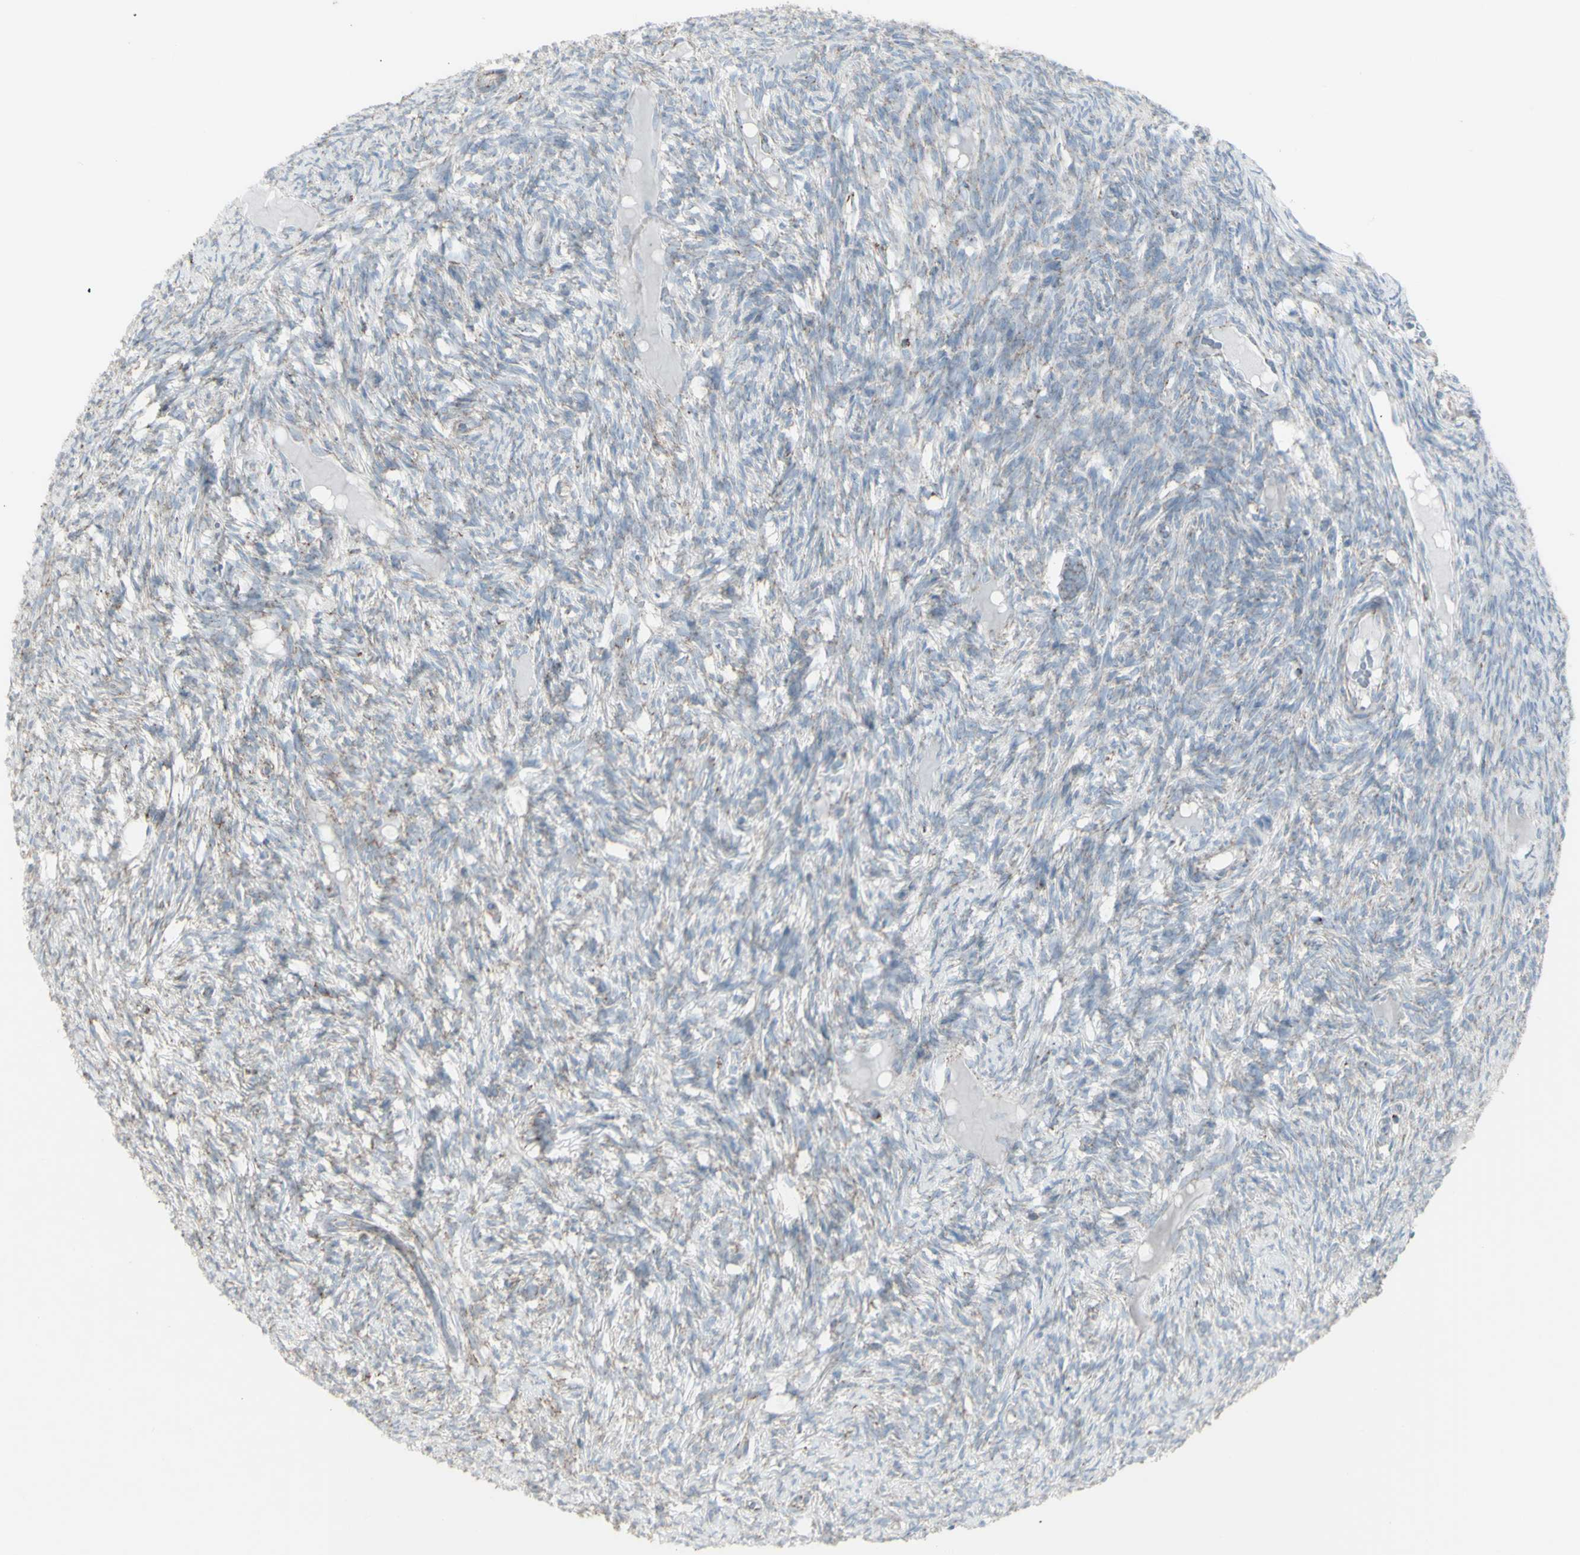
{"staining": {"intensity": "negative", "quantity": "none", "location": "none"}, "tissue": "ovary", "cell_type": "Follicle cells", "image_type": "normal", "snomed": [{"axis": "morphology", "description": "Normal tissue, NOS"}, {"axis": "topography", "description": "Ovary"}], "caption": "Immunohistochemistry of unremarkable ovary shows no expression in follicle cells. (IHC, brightfield microscopy, high magnification).", "gene": "PLGRKT", "patient": {"sex": "female", "age": 33}}